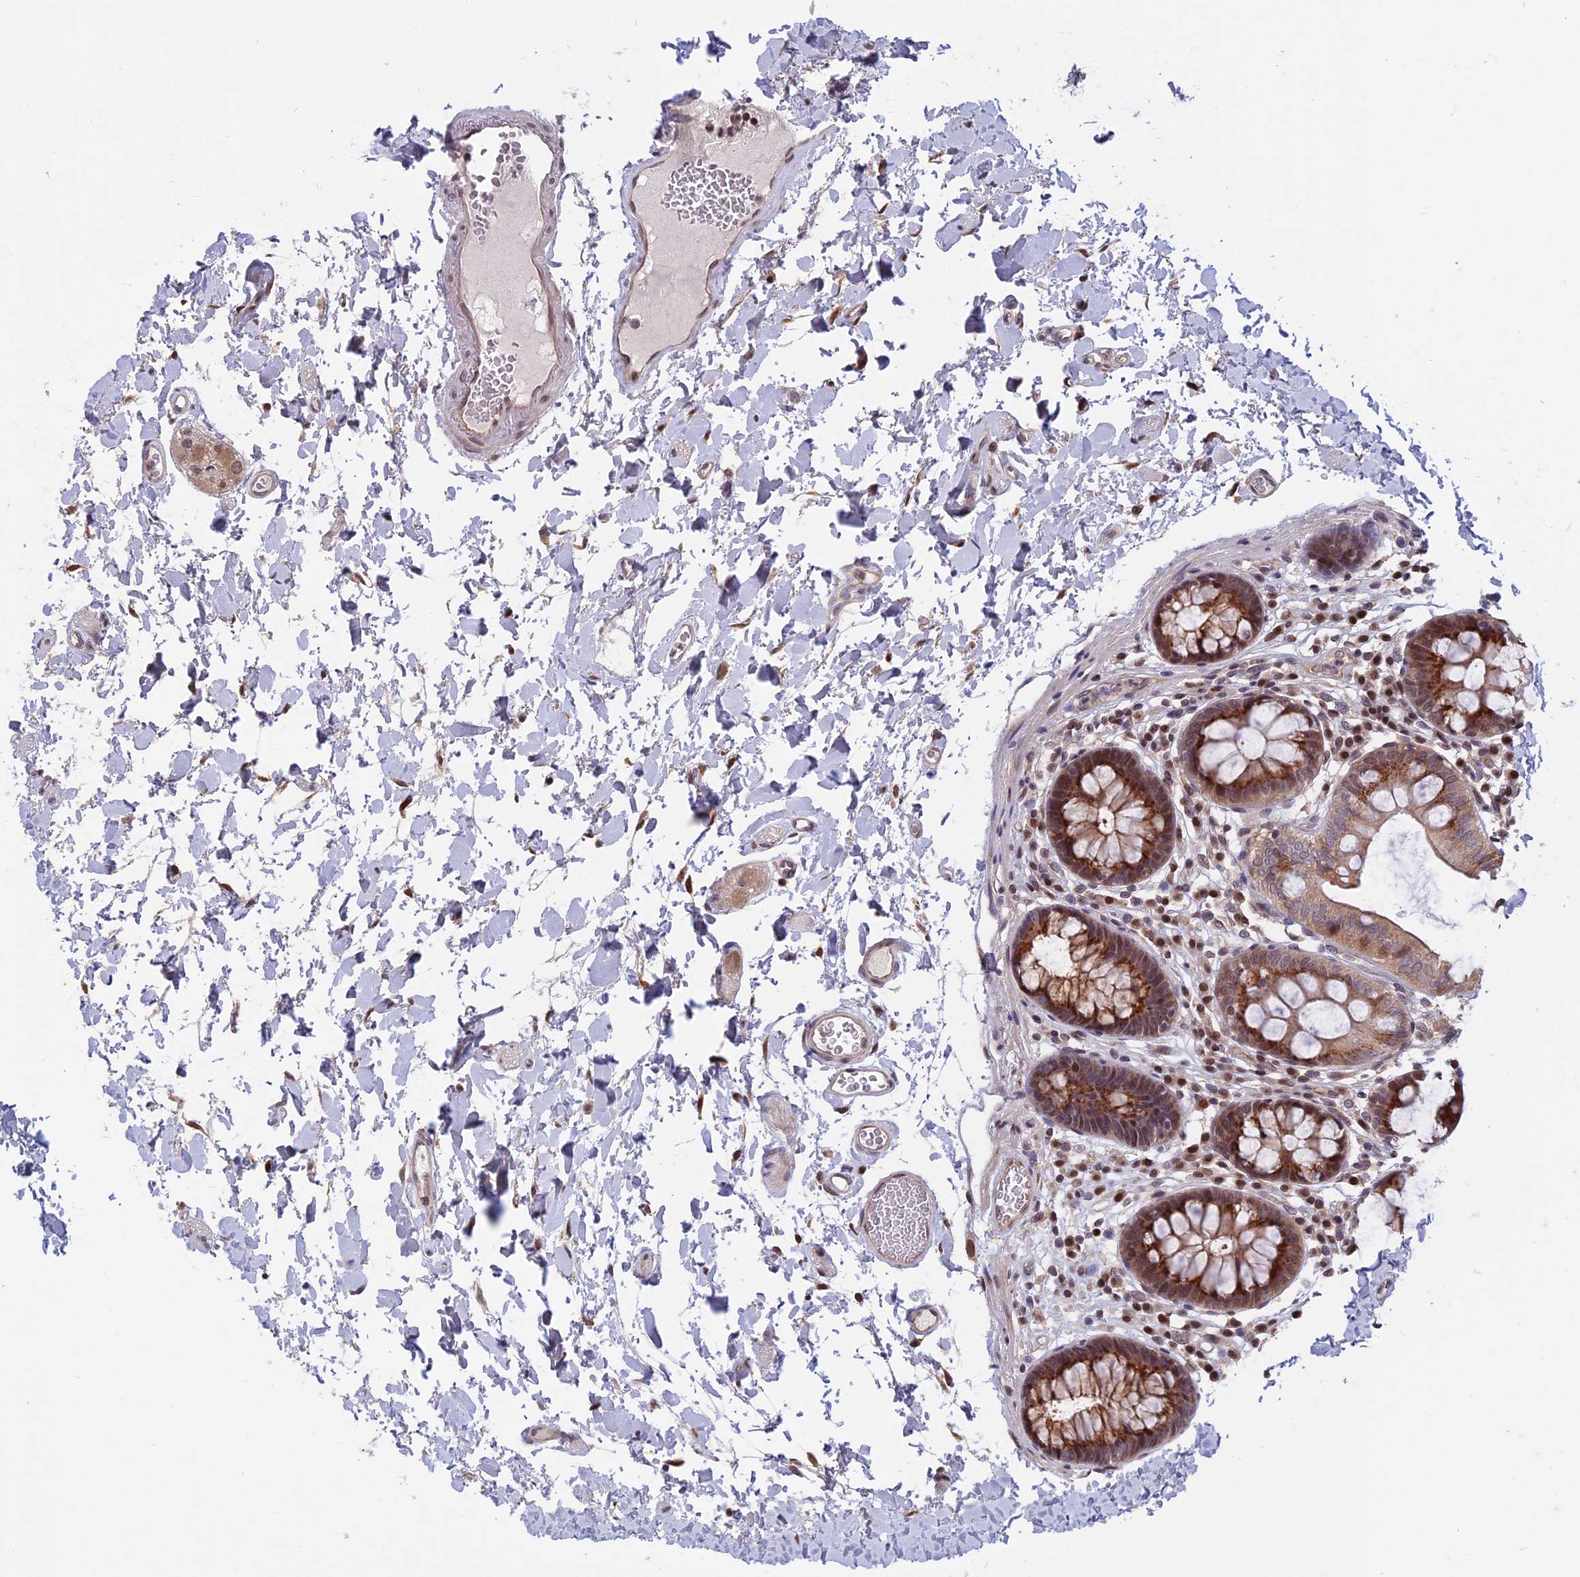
{"staining": {"intensity": "moderate", "quantity": ">75%", "location": "cytoplasmic/membranous,nuclear"}, "tissue": "colon", "cell_type": "Endothelial cells", "image_type": "normal", "snomed": [{"axis": "morphology", "description": "Normal tissue, NOS"}, {"axis": "topography", "description": "Colon"}], "caption": "A brown stain labels moderate cytoplasmic/membranous,nuclear expression of a protein in endothelial cells of unremarkable colon. Using DAB (3,3'-diaminobenzidine) (brown) and hematoxylin (blue) stains, captured at high magnification using brightfield microscopy.", "gene": "CCDC113", "patient": {"sex": "male", "age": 84}}